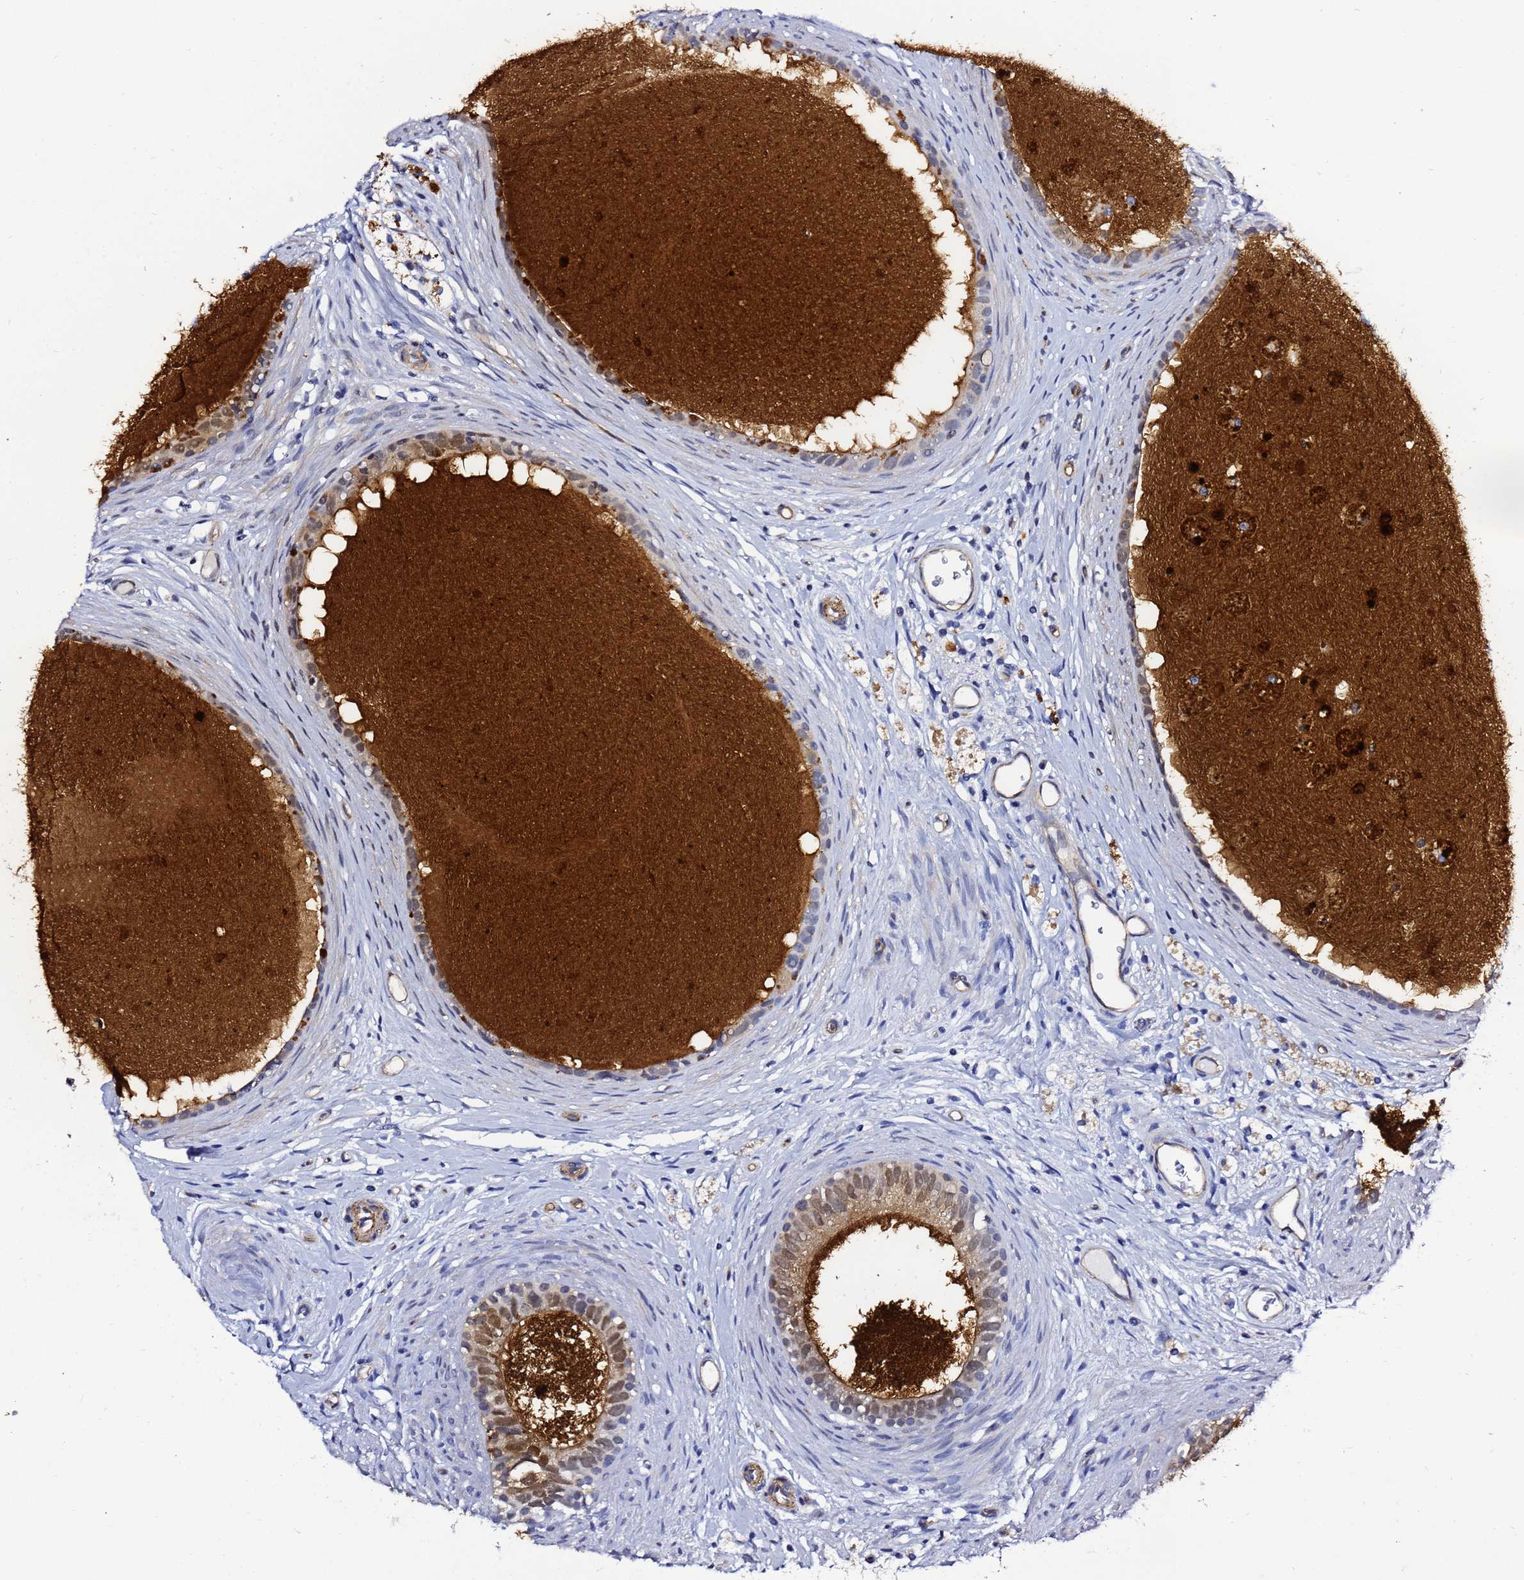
{"staining": {"intensity": "weak", "quantity": "25%-75%", "location": "cytoplasmic/membranous,nuclear"}, "tissue": "epididymis", "cell_type": "Glandular cells", "image_type": "normal", "snomed": [{"axis": "morphology", "description": "Normal tissue, NOS"}, {"axis": "topography", "description": "Epididymis"}], "caption": "Epididymis stained with immunohistochemistry (IHC) exhibits weak cytoplasmic/membranous,nuclear staining in about 25%-75% of glandular cells. The protein is stained brown, and the nuclei are stained in blue (DAB (3,3'-diaminobenzidine) IHC with brightfield microscopy, high magnification).", "gene": "DEFB104A", "patient": {"sex": "male", "age": 80}}